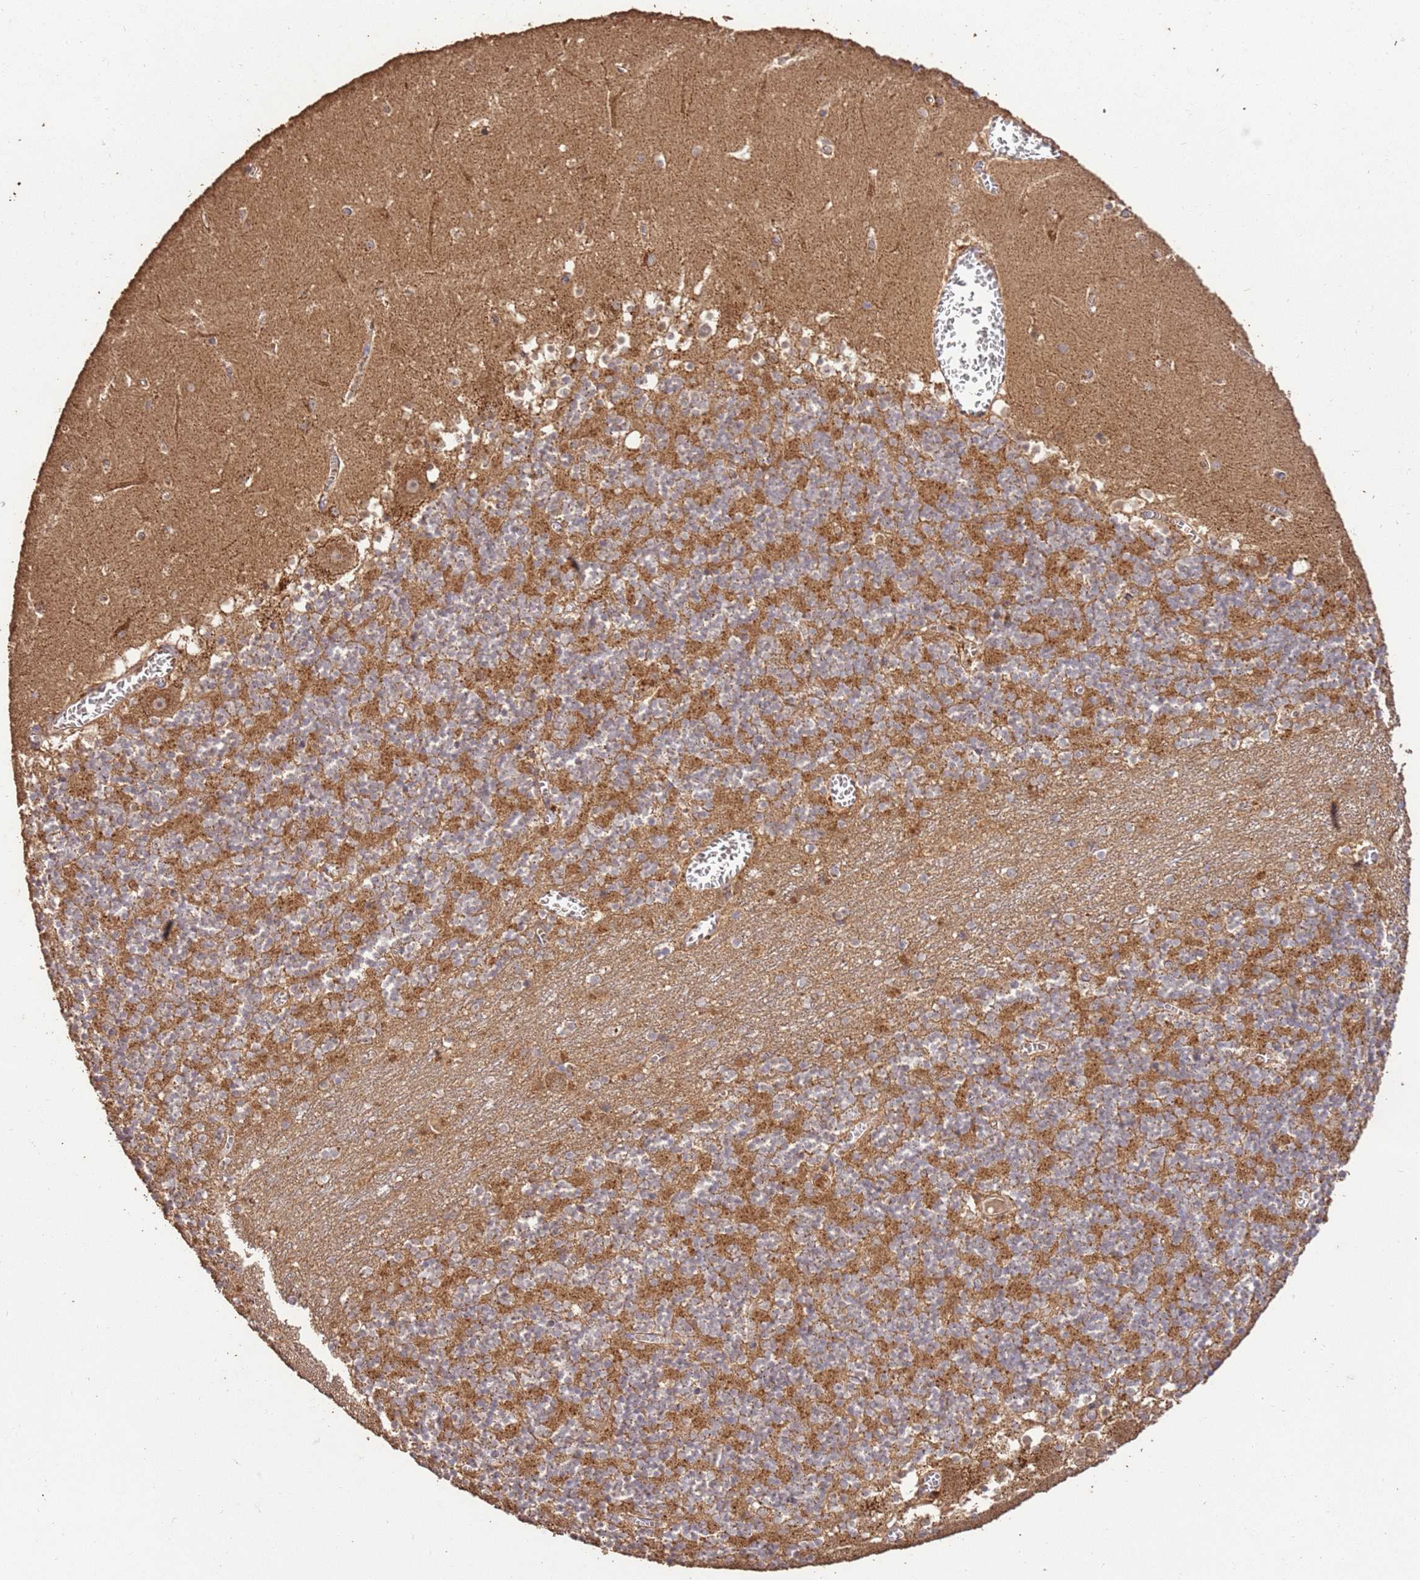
{"staining": {"intensity": "strong", "quantity": "25%-75%", "location": "cytoplasmic/membranous"}, "tissue": "cerebellum", "cell_type": "Cells in granular layer", "image_type": "normal", "snomed": [{"axis": "morphology", "description": "Normal tissue, NOS"}, {"axis": "topography", "description": "Cerebellum"}], "caption": "Immunohistochemical staining of normal human cerebellum reveals 25%-75% levels of strong cytoplasmic/membranous protein expression in about 25%-75% of cells in granular layer. (Stains: DAB (3,3'-diaminobenzidine) in brown, nuclei in blue, Microscopy: brightfield microscopy at high magnification).", "gene": "LRRC28", "patient": {"sex": "female", "age": 28}}